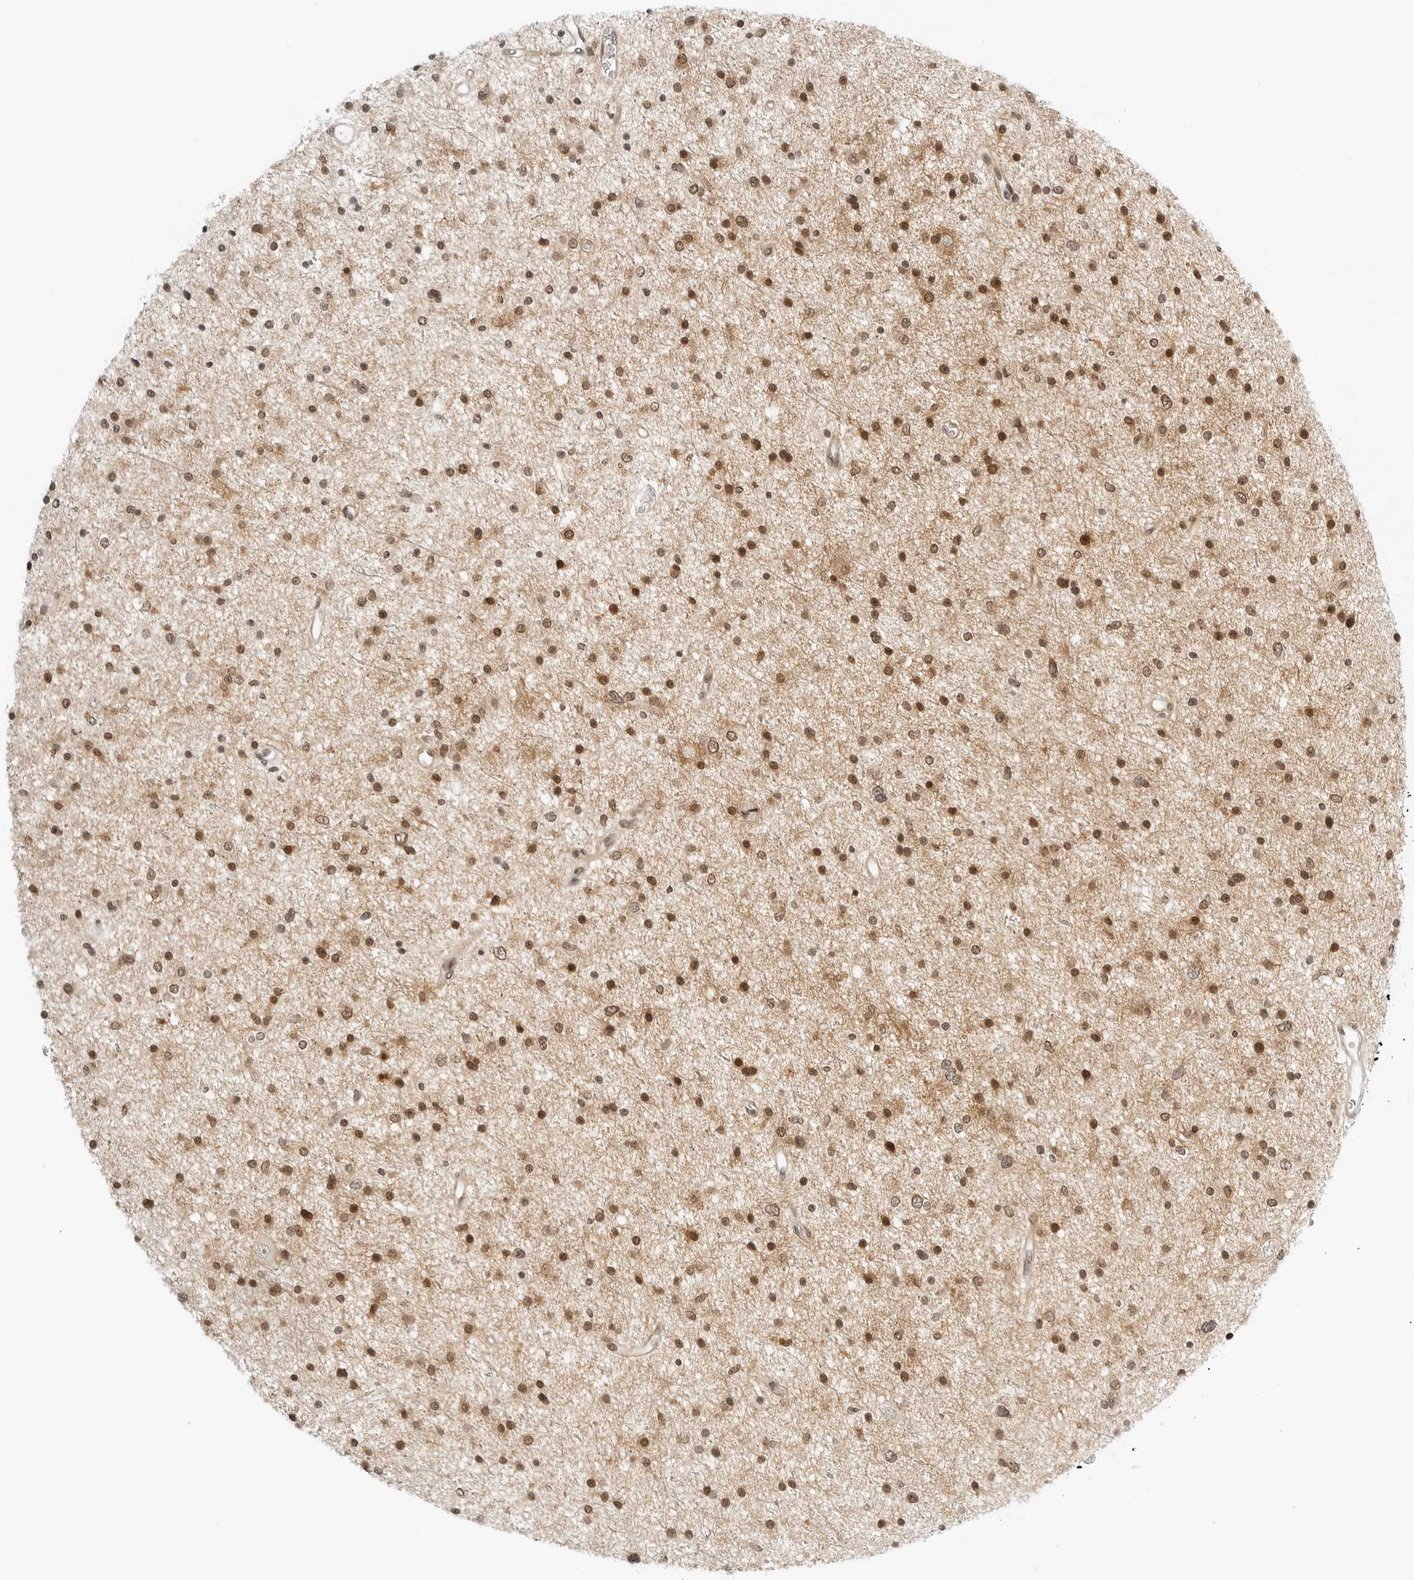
{"staining": {"intensity": "moderate", "quantity": ">75%", "location": "nuclear"}, "tissue": "glioma", "cell_type": "Tumor cells", "image_type": "cancer", "snomed": [{"axis": "morphology", "description": "Glioma, malignant, Low grade"}, {"axis": "topography", "description": "Brain"}], "caption": "The image exhibits immunohistochemical staining of malignant glioma (low-grade). There is moderate nuclear staining is identified in about >75% of tumor cells.", "gene": "NEO1", "patient": {"sex": "female", "age": 37}}